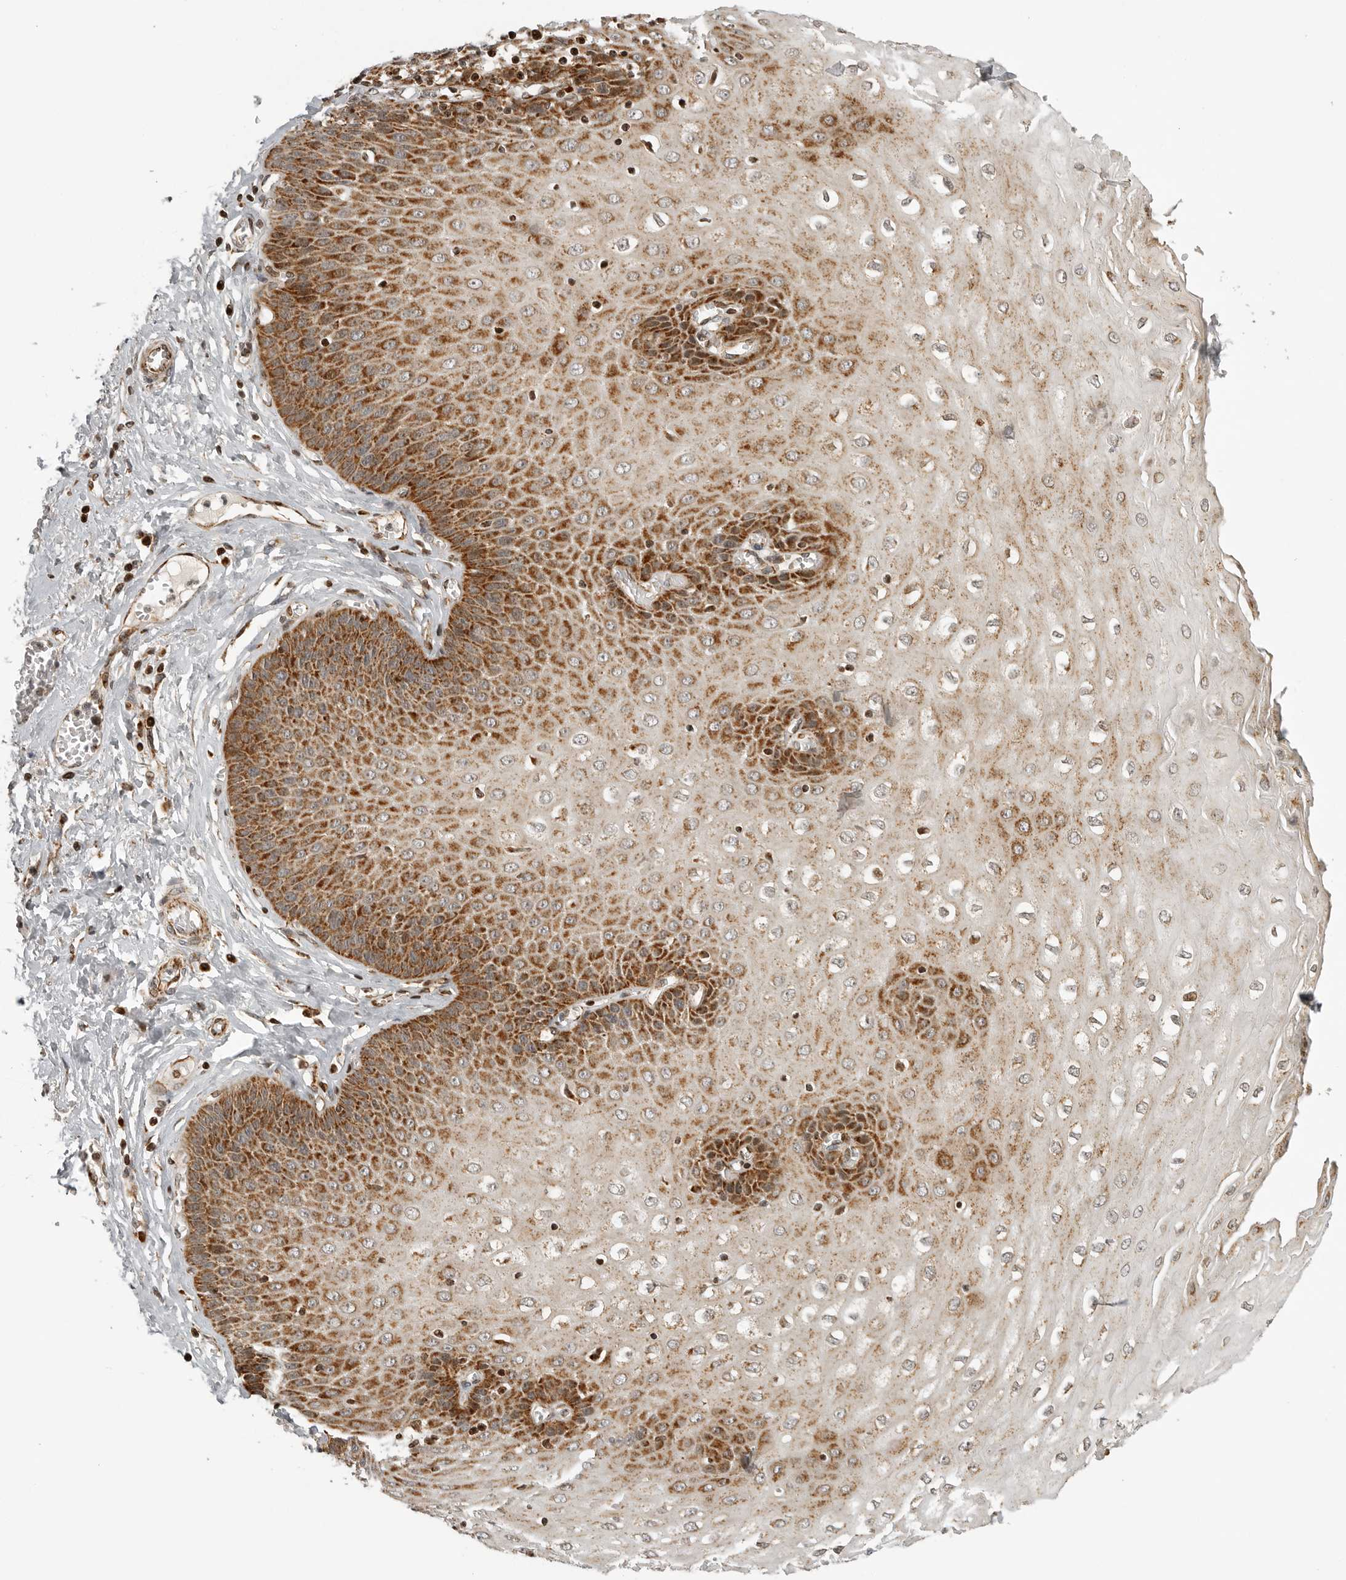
{"staining": {"intensity": "strong", "quantity": ">75%", "location": "cytoplasmic/membranous,nuclear"}, "tissue": "esophagus", "cell_type": "Squamous epithelial cells", "image_type": "normal", "snomed": [{"axis": "morphology", "description": "Normal tissue, NOS"}, {"axis": "topography", "description": "Esophagus"}], "caption": "There is high levels of strong cytoplasmic/membranous,nuclear positivity in squamous epithelial cells of benign esophagus, as demonstrated by immunohistochemical staining (brown color).", "gene": "NARS2", "patient": {"sex": "male", "age": 60}}